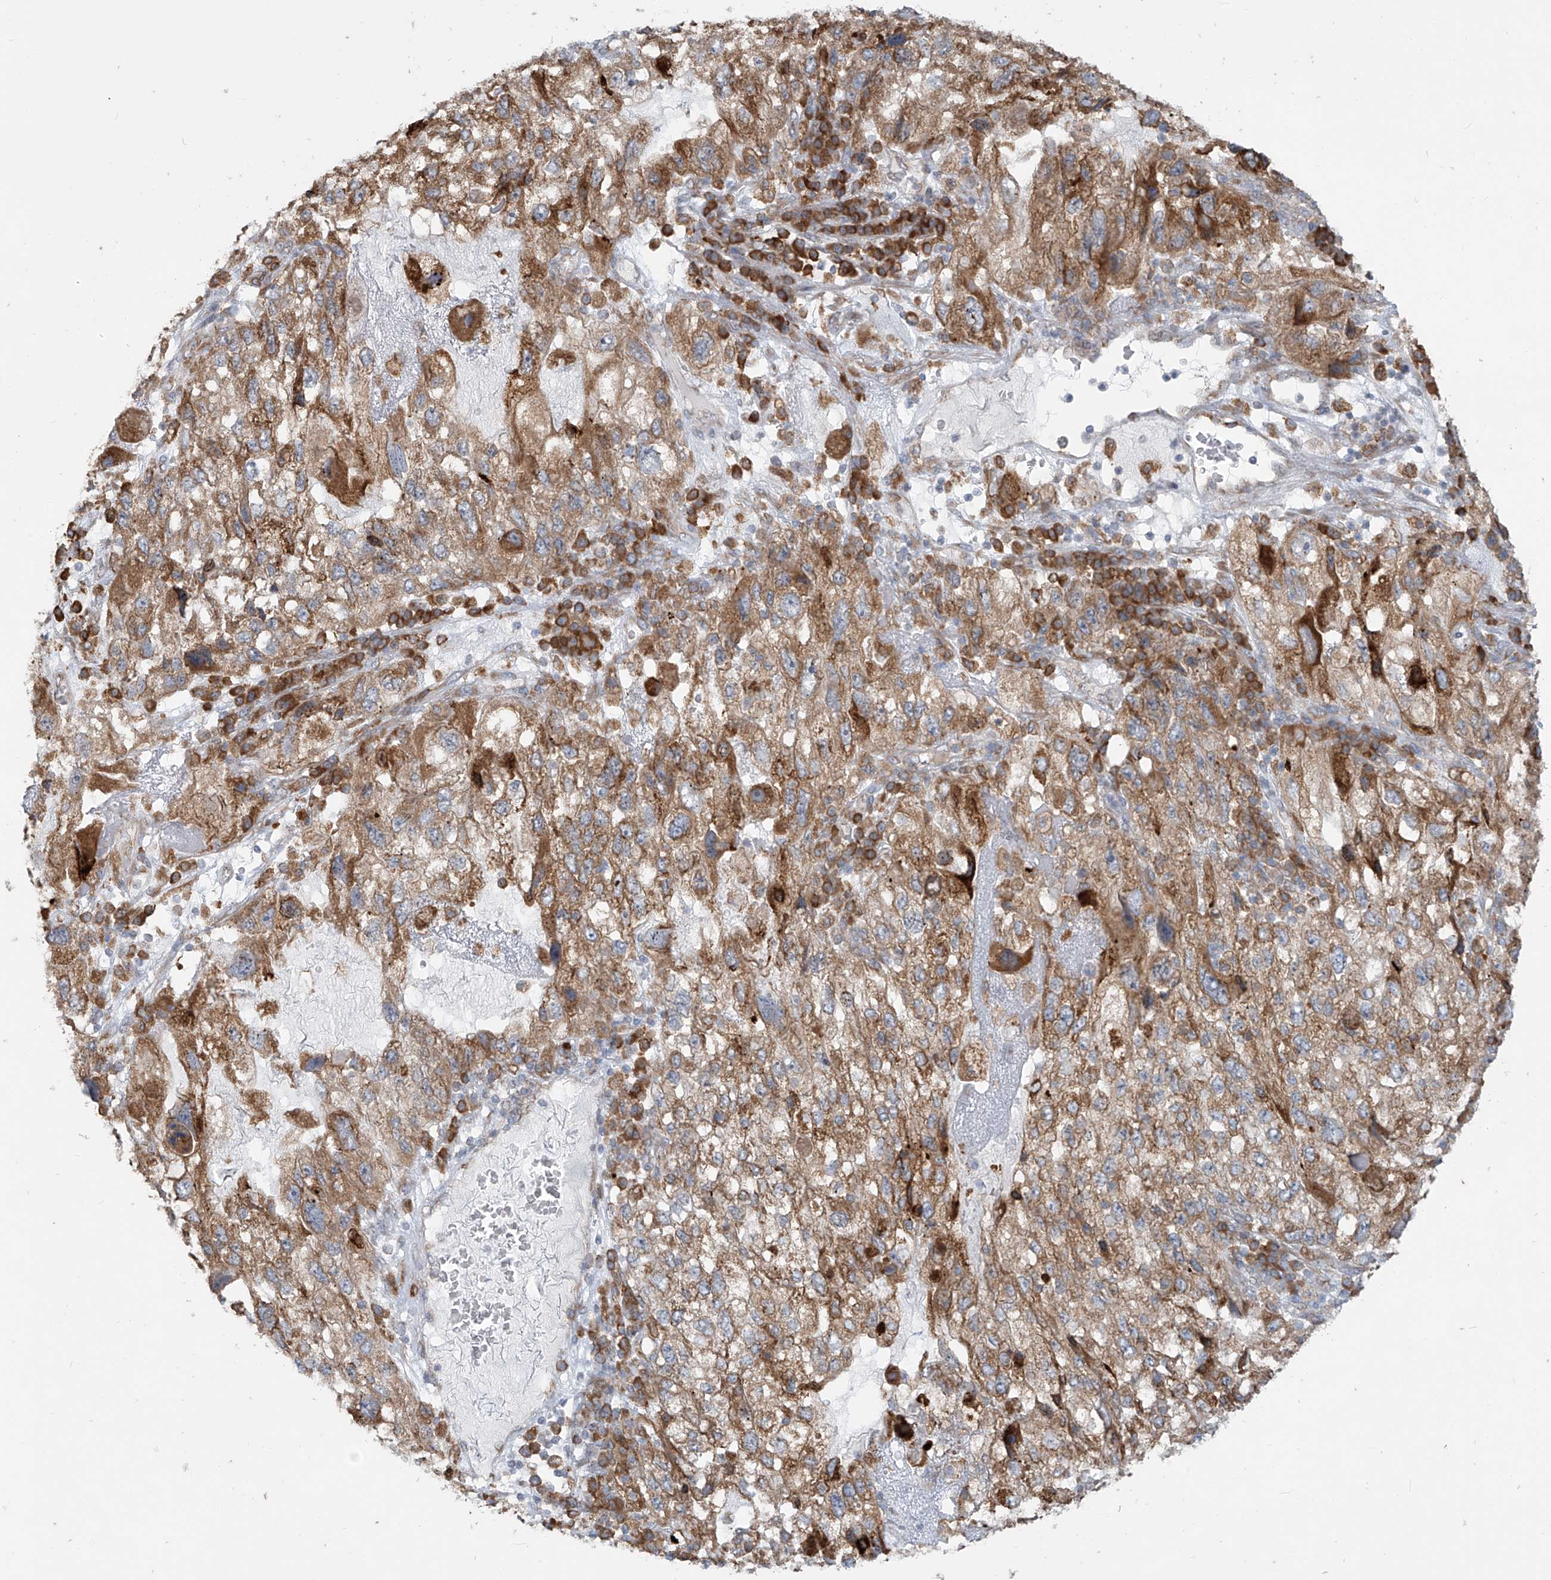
{"staining": {"intensity": "moderate", "quantity": ">75%", "location": "cytoplasmic/membranous"}, "tissue": "endometrial cancer", "cell_type": "Tumor cells", "image_type": "cancer", "snomed": [{"axis": "morphology", "description": "Adenocarcinoma, NOS"}, {"axis": "topography", "description": "Endometrium"}], "caption": "High-power microscopy captured an immunohistochemistry micrograph of endometrial cancer (adenocarcinoma), revealing moderate cytoplasmic/membranous expression in approximately >75% of tumor cells.", "gene": "KATNIP", "patient": {"sex": "female", "age": 49}}